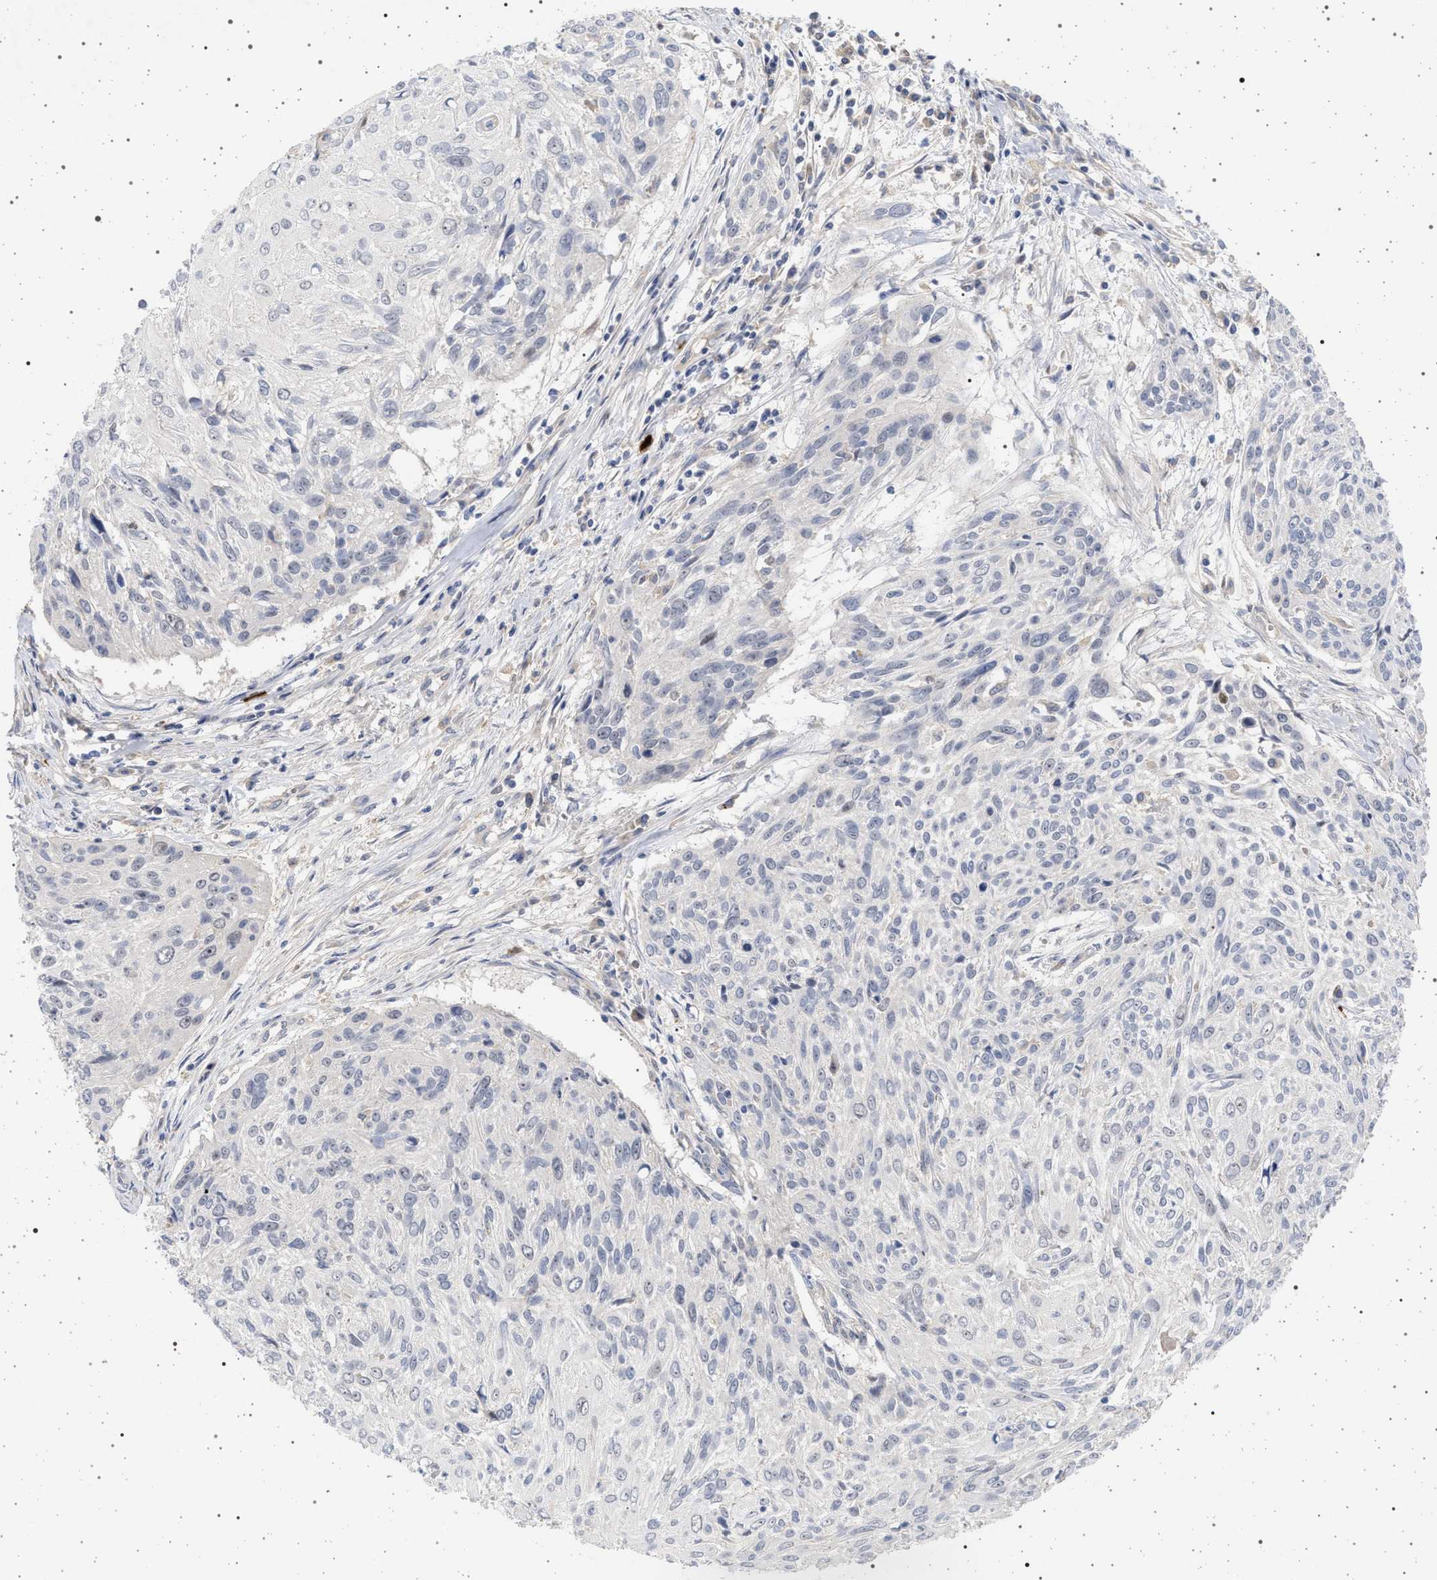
{"staining": {"intensity": "negative", "quantity": "none", "location": "none"}, "tissue": "cervical cancer", "cell_type": "Tumor cells", "image_type": "cancer", "snomed": [{"axis": "morphology", "description": "Squamous cell carcinoma, NOS"}, {"axis": "topography", "description": "Cervix"}], "caption": "Squamous cell carcinoma (cervical) was stained to show a protein in brown. There is no significant staining in tumor cells.", "gene": "RBM48", "patient": {"sex": "female", "age": 51}}